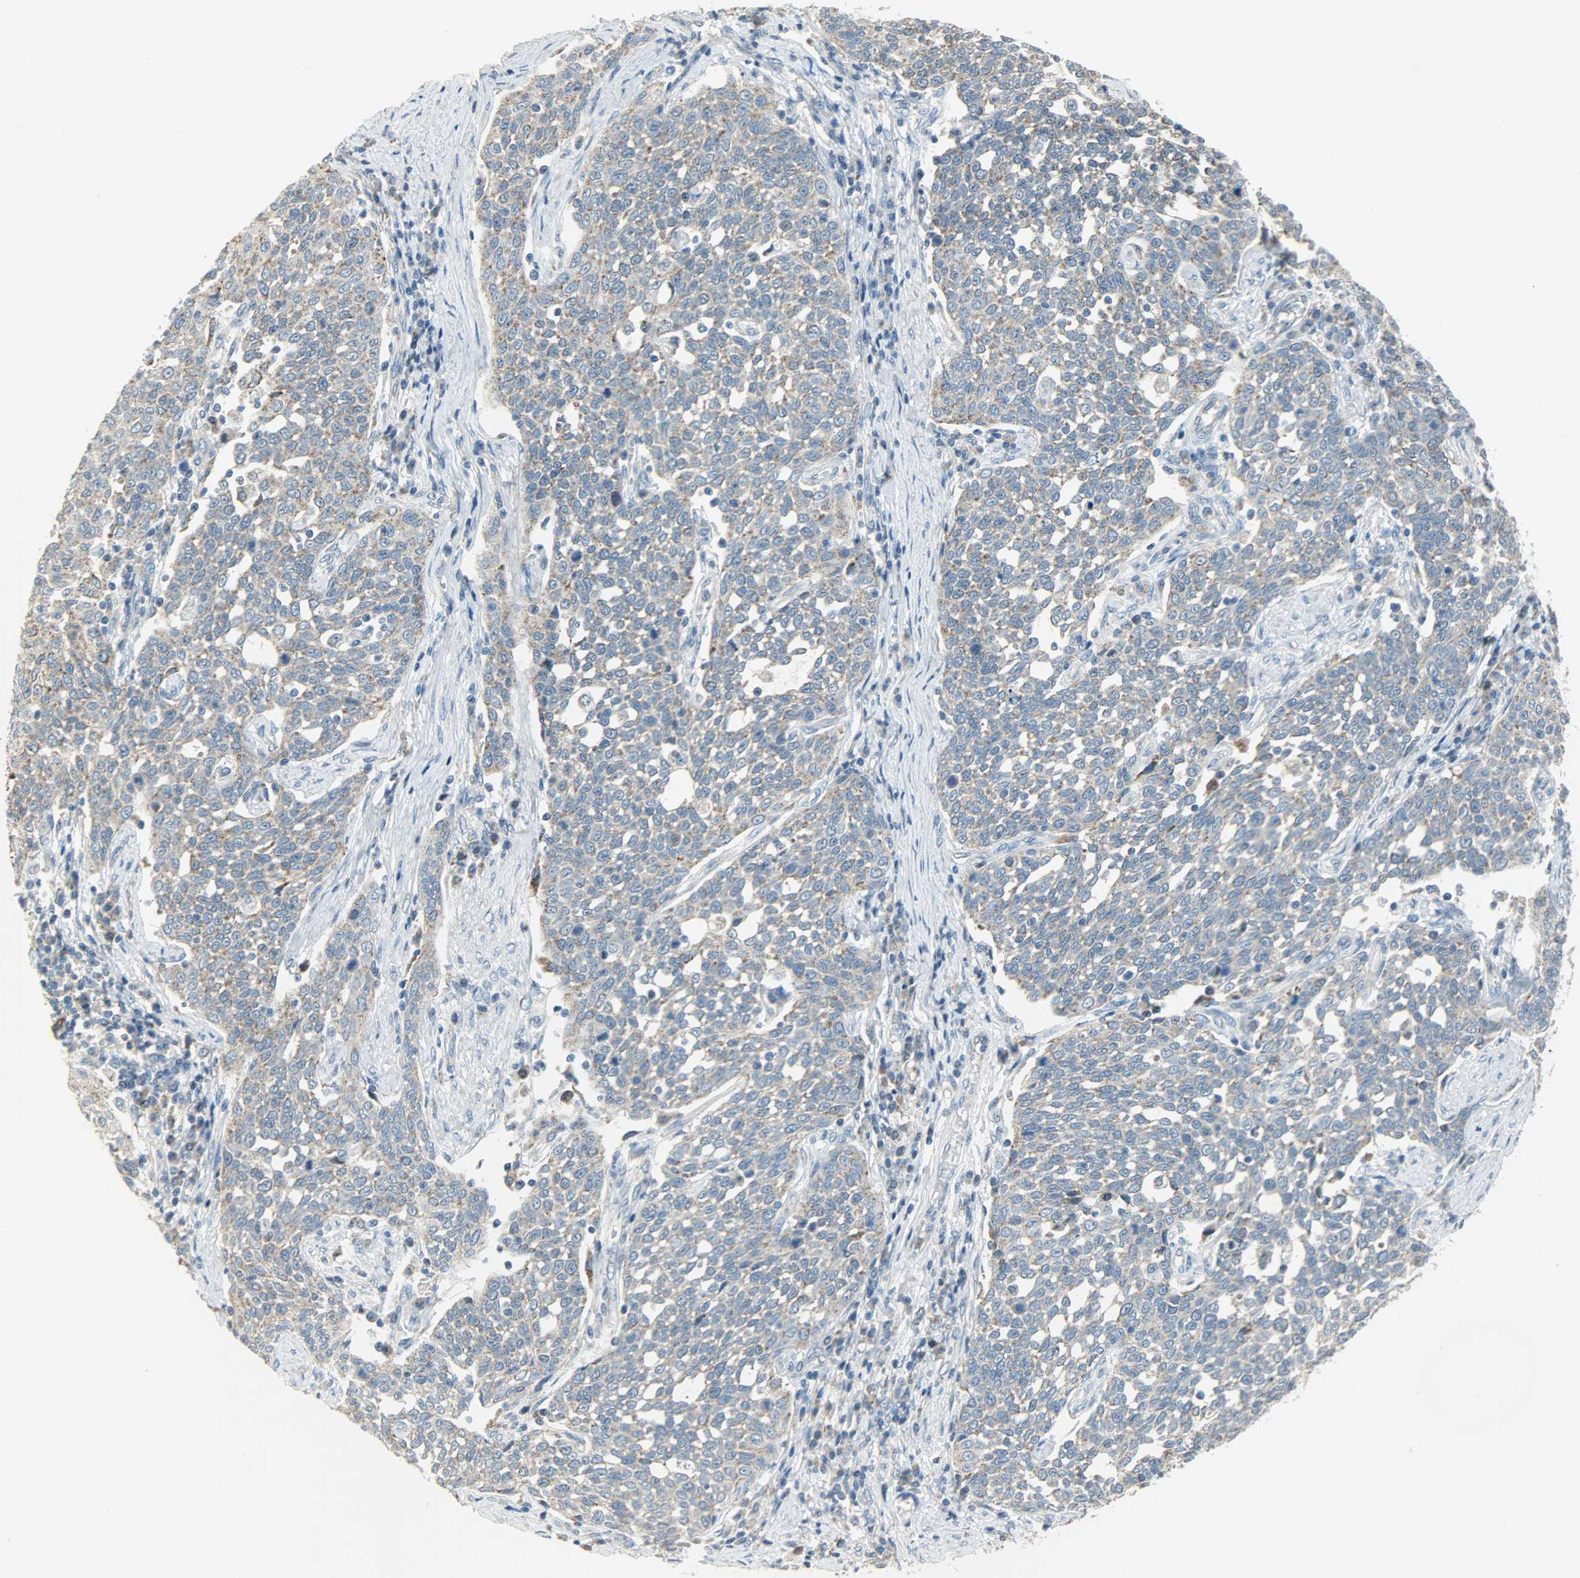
{"staining": {"intensity": "weak", "quantity": "25%-75%", "location": "cytoplasmic/membranous"}, "tissue": "cervical cancer", "cell_type": "Tumor cells", "image_type": "cancer", "snomed": [{"axis": "morphology", "description": "Squamous cell carcinoma, NOS"}, {"axis": "topography", "description": "Cervix"}], "caption": "Immunohistochemical staining of cervical cancer reveals low levels of weak cytoplasmic/membranous positivity in about 25%-75% of tumor cells.", "gene": "PPP1R1B", "patient": {"sex": "female", "age": 34}}